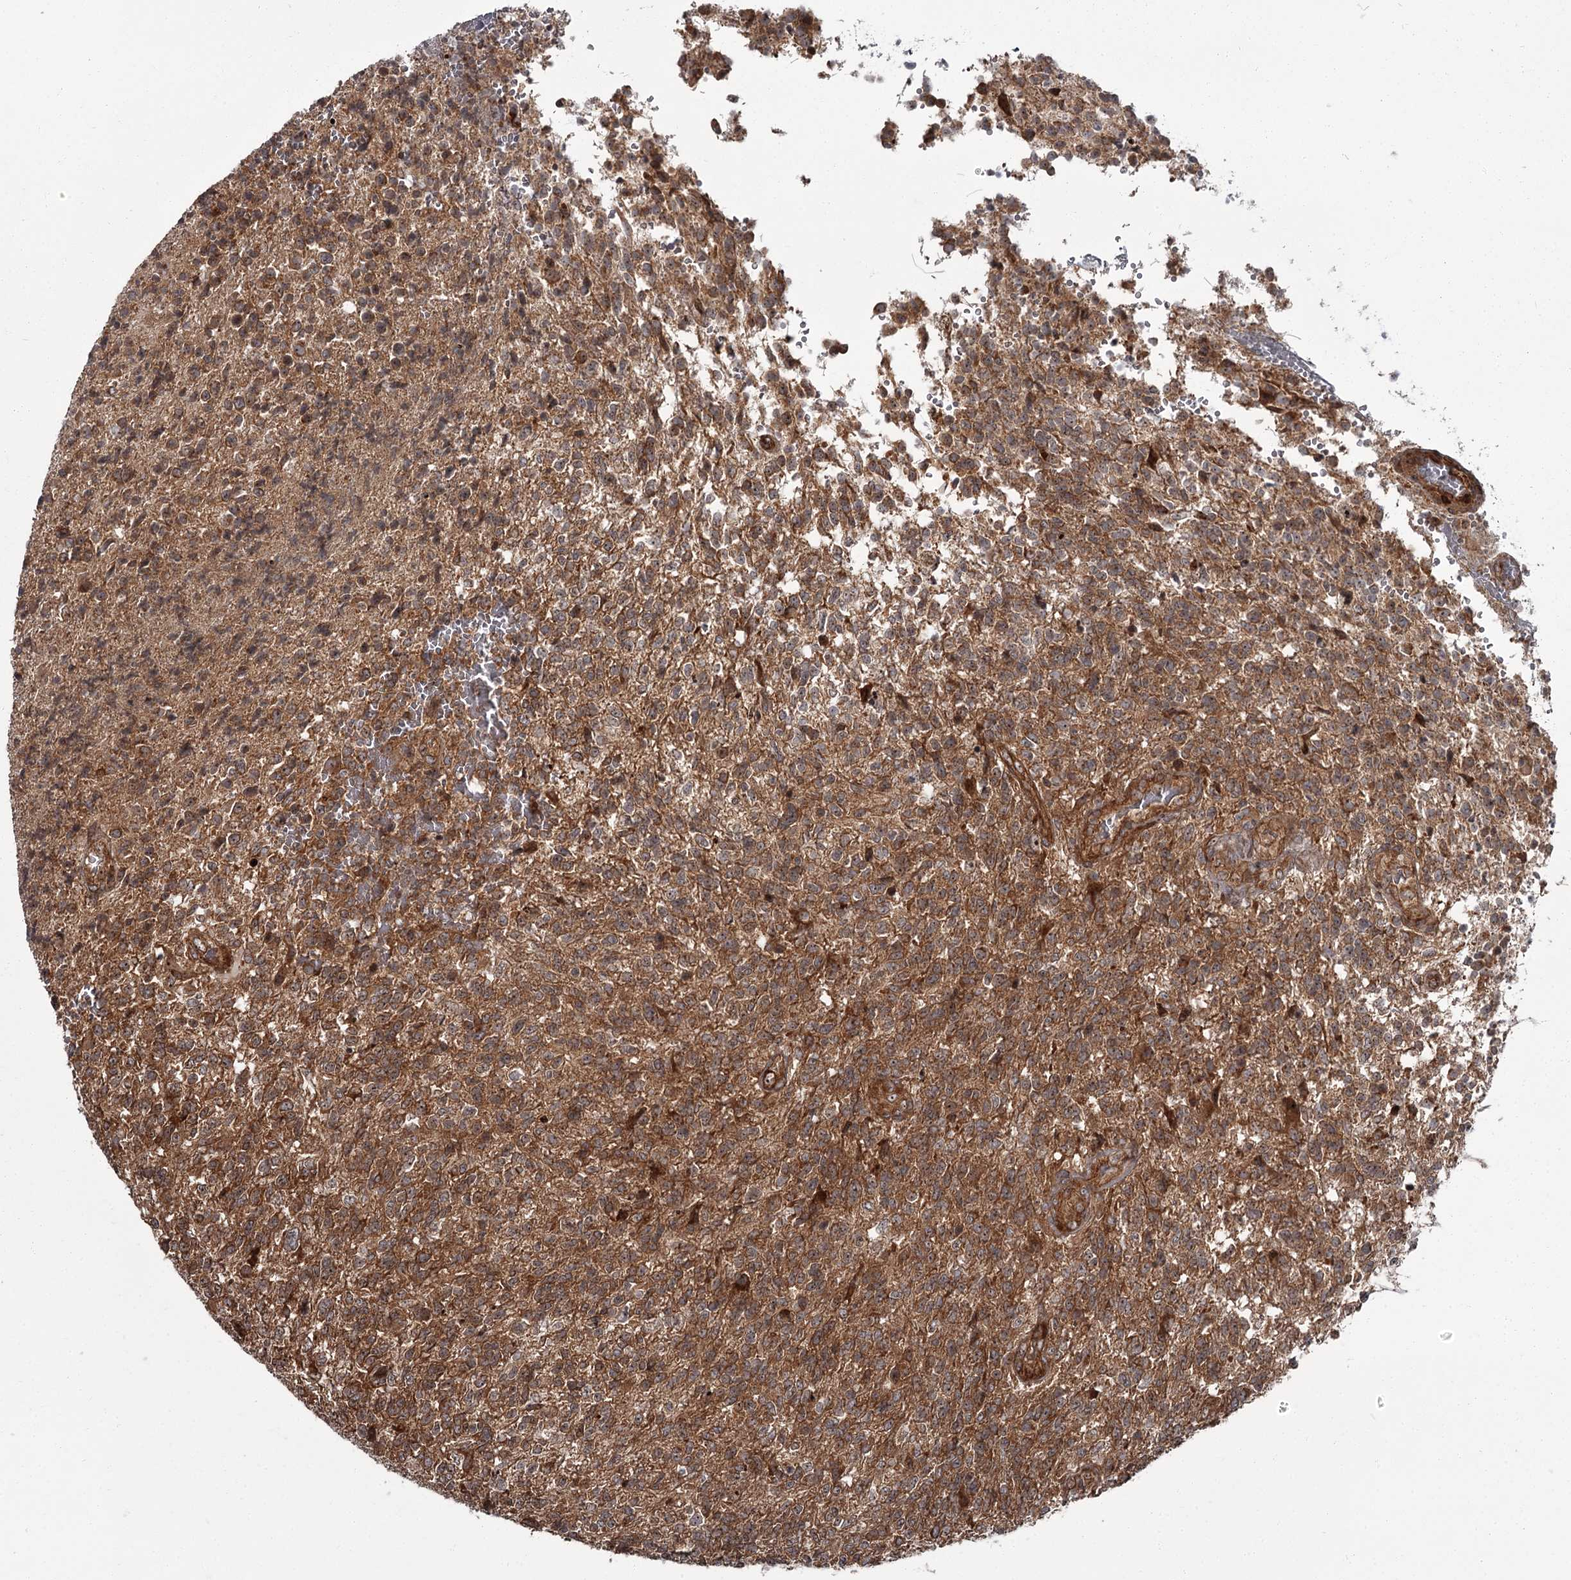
{"staining": {"intensity": "moderate", "quantity": ">75%", "location": "cytoplasmic/membranous"}, "tissue": "glioma", "cell_type": "Tumor cells", "image_type": "cancer", "snomed": [{"axis": "morphology", "description": "Glioma, malignant, High grade"}, {"axis": "topography", "description": "Brain"}], "caption": "Glioma tissue displays moderate cytoplasmic/membranous expression in about >75% of tumor cells, visualized by immunohistochemistry. (Stains: DAB (3,3'-diaminobenzidine) in brown, nuclei in blue, Microscopy: brightfield microscopy at high magnification).", "gene": "THAP9", "patient": {"sex": "male", "age": 56}}